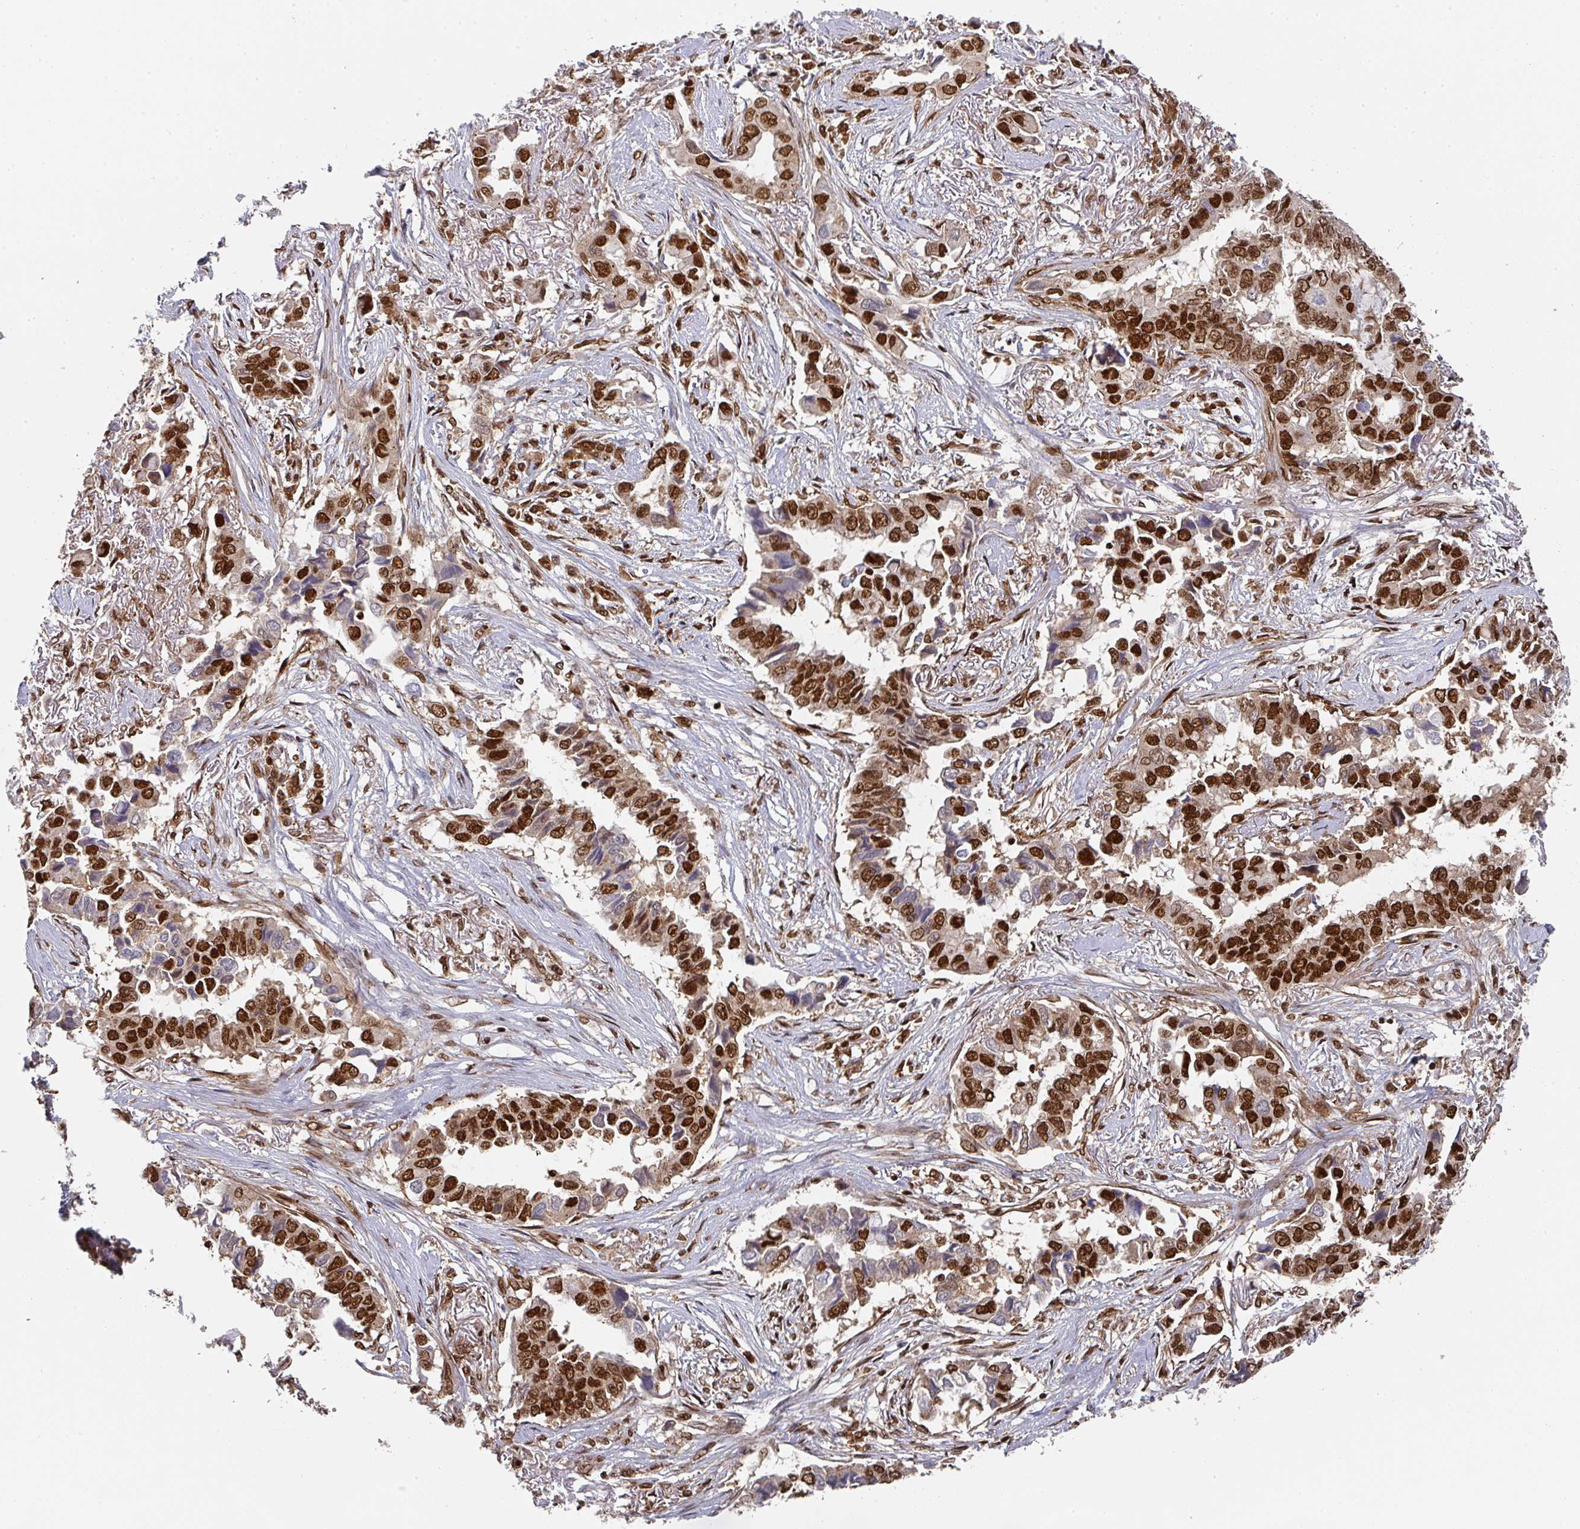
{"staining": {"intensity": "strong", "quantity": ">75%", "location": "nuclear"}, "tissue": "lung cancer", "cell_type": "Tumor cells", "image_type": "cancer", "snomed": [{"axis": "morphology", "description": "Adenocarcinoma, NOS"}, {"axis": "topography", "description": "Lung"}], "caption": "IHC photomicrograph of neoplastic tissue: human lung cancer stained using IHC shows high levels of strong protein expression localized specifically in the nuclear of tumor cells, appearing as a nuclear brown color.", "gene": "DIDO1", "patient": {"sex": "female", "age": 76}}